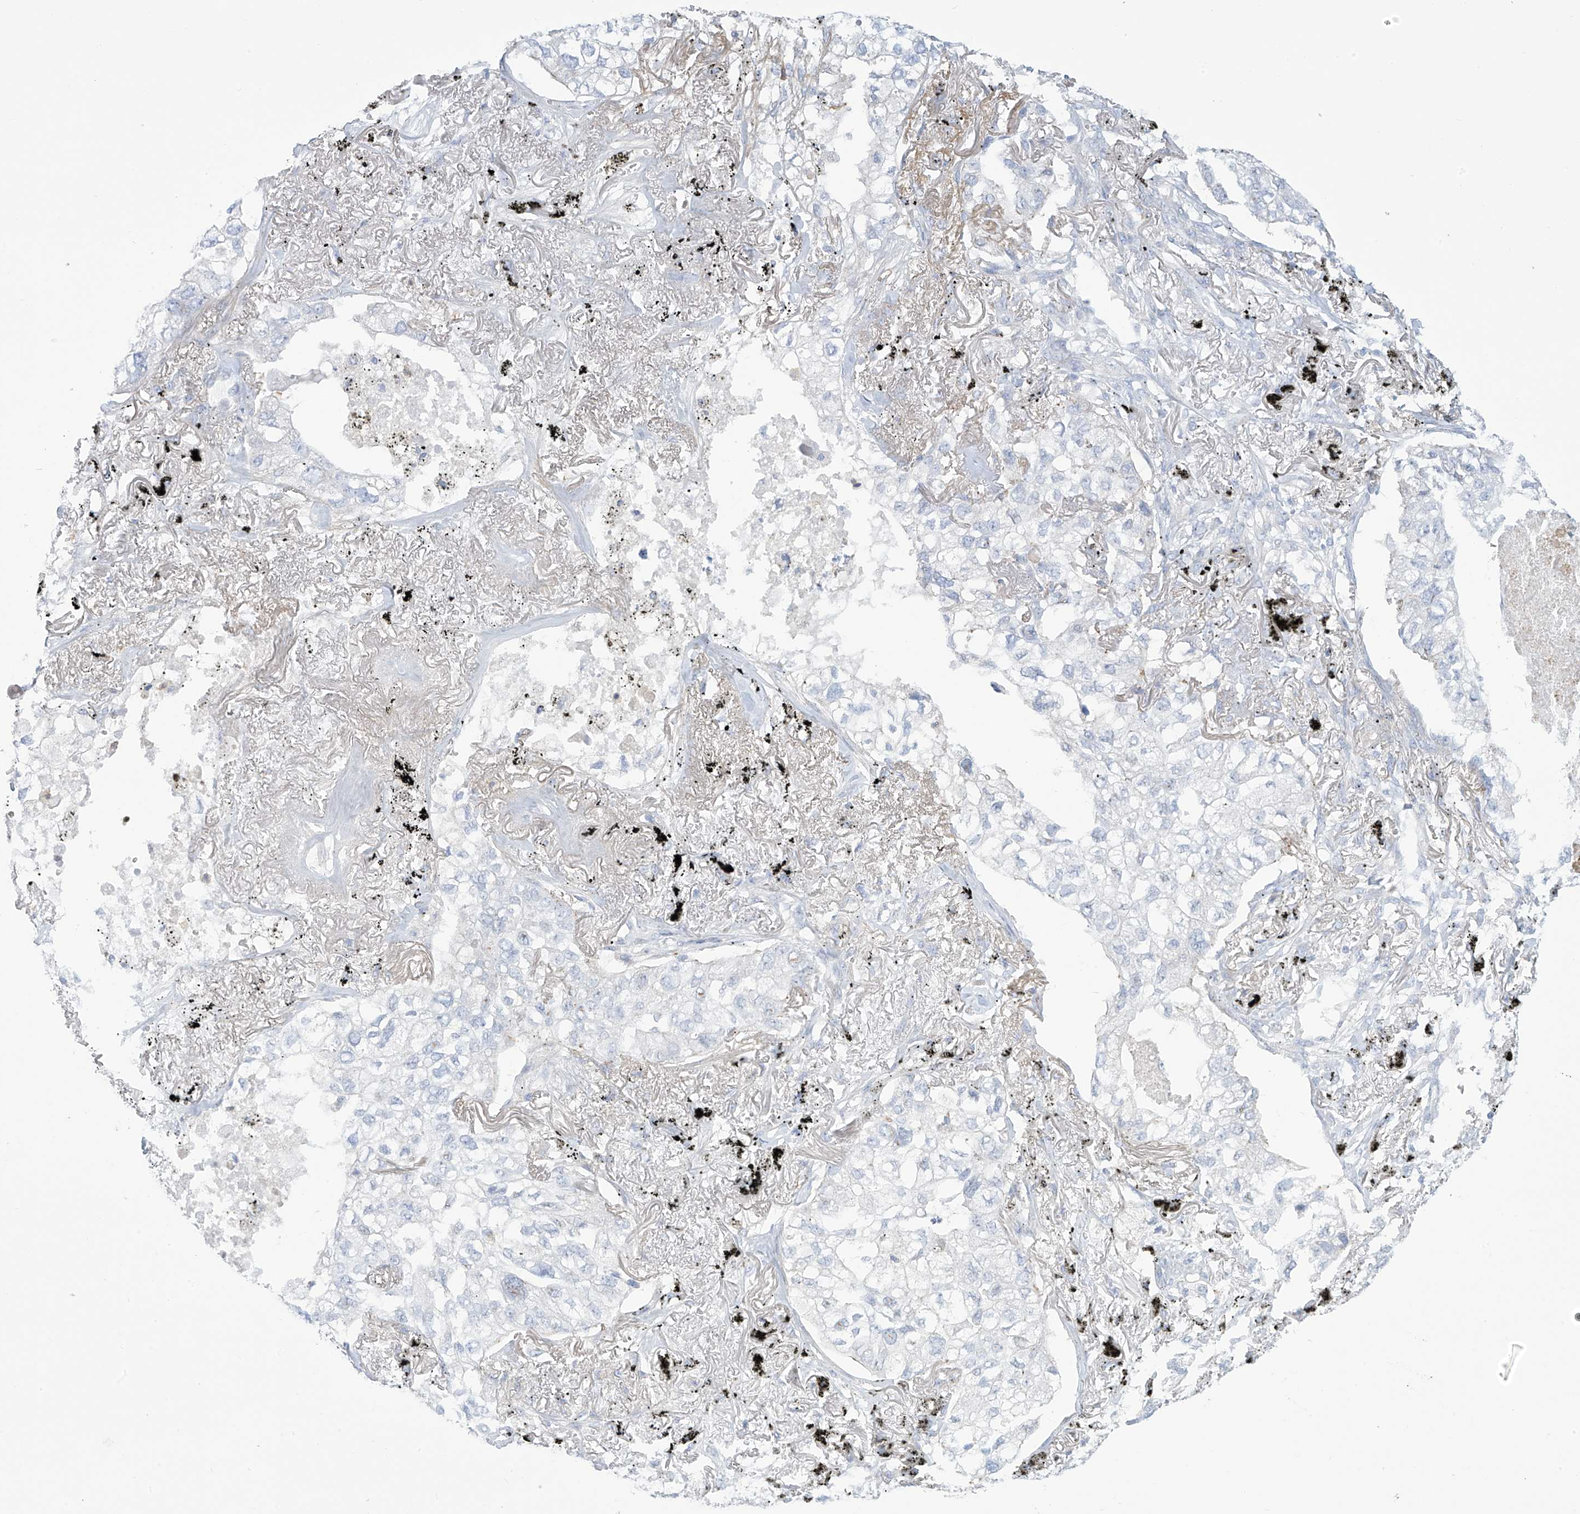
{"staining": {"intensity": "negative", "quantity": "none", "location": "none"}, "tissue": "lung cancer", "cell_type": "Tumor cells", "image_type": "cancer", "snomed": [{"axis": "morphology", "description": "Adenocarcinoma, NOS"}, {"axis": "topography", "description": "Lung"}], "caption": "This is an immunohistochemistry photomicrograph of human adenocarcinoma (lung). There is no expression in tumor cells.", "gene": "FABP2", "patient": {"sex": "male", "age": 65}}